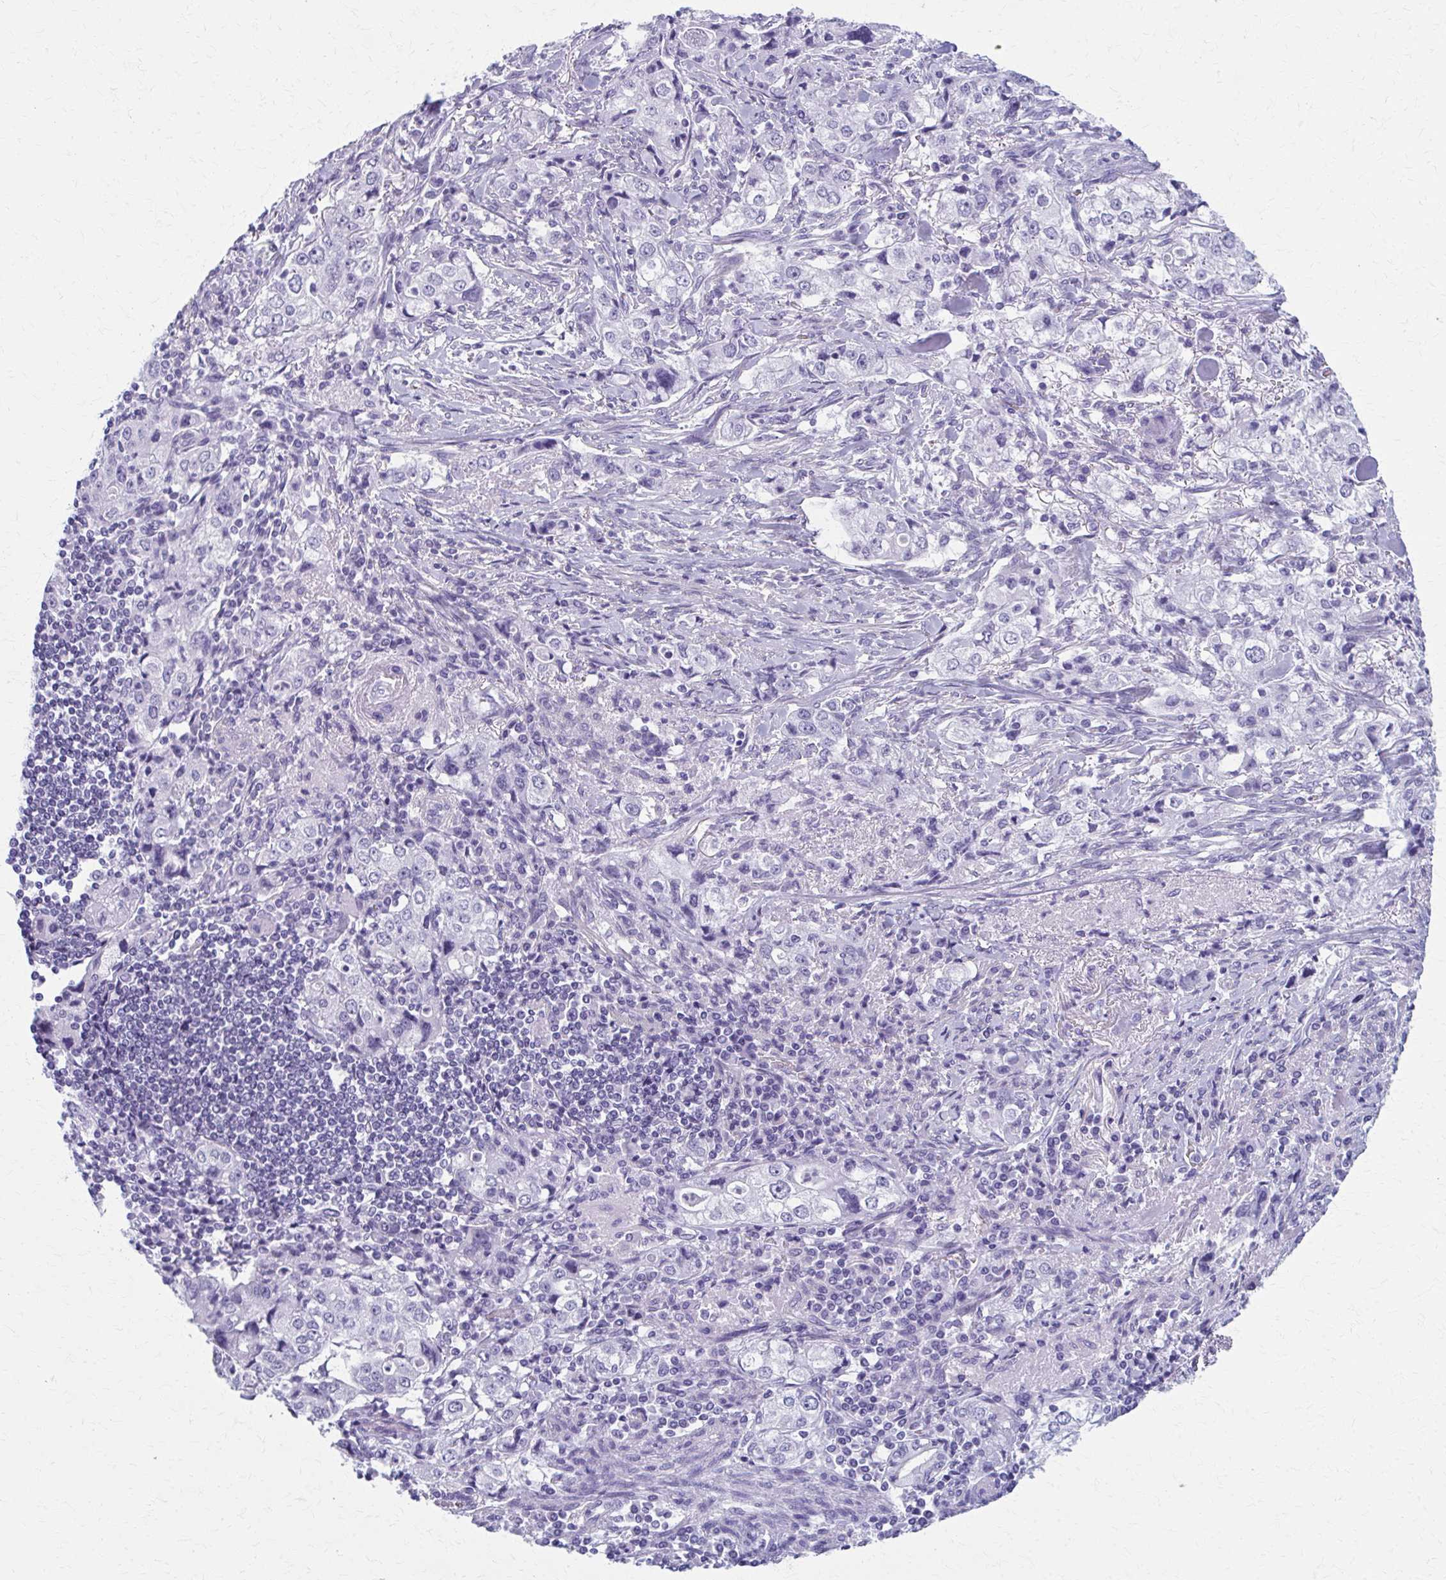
{"staining": {"intensity": "negative", "quantity": "none", "location": "none"}, "tissue": "stomach cancer", "cell_type": "Tumor cells", "image_type": "cancer", "snomed": [{"axis": "morphology", "description": "Adenocarcinoma, NOS"}, {"axis": "topography", "description": "Stomach, upper"}], "caption": "The photomicrograph demonstrates no significant expression in tumor cells of adenocarcinoma (stomach). (DAB immunohistochemistry, high magnification).", "gene": "MPLKIP", "patient": {"sex": "male", "age": 75}}